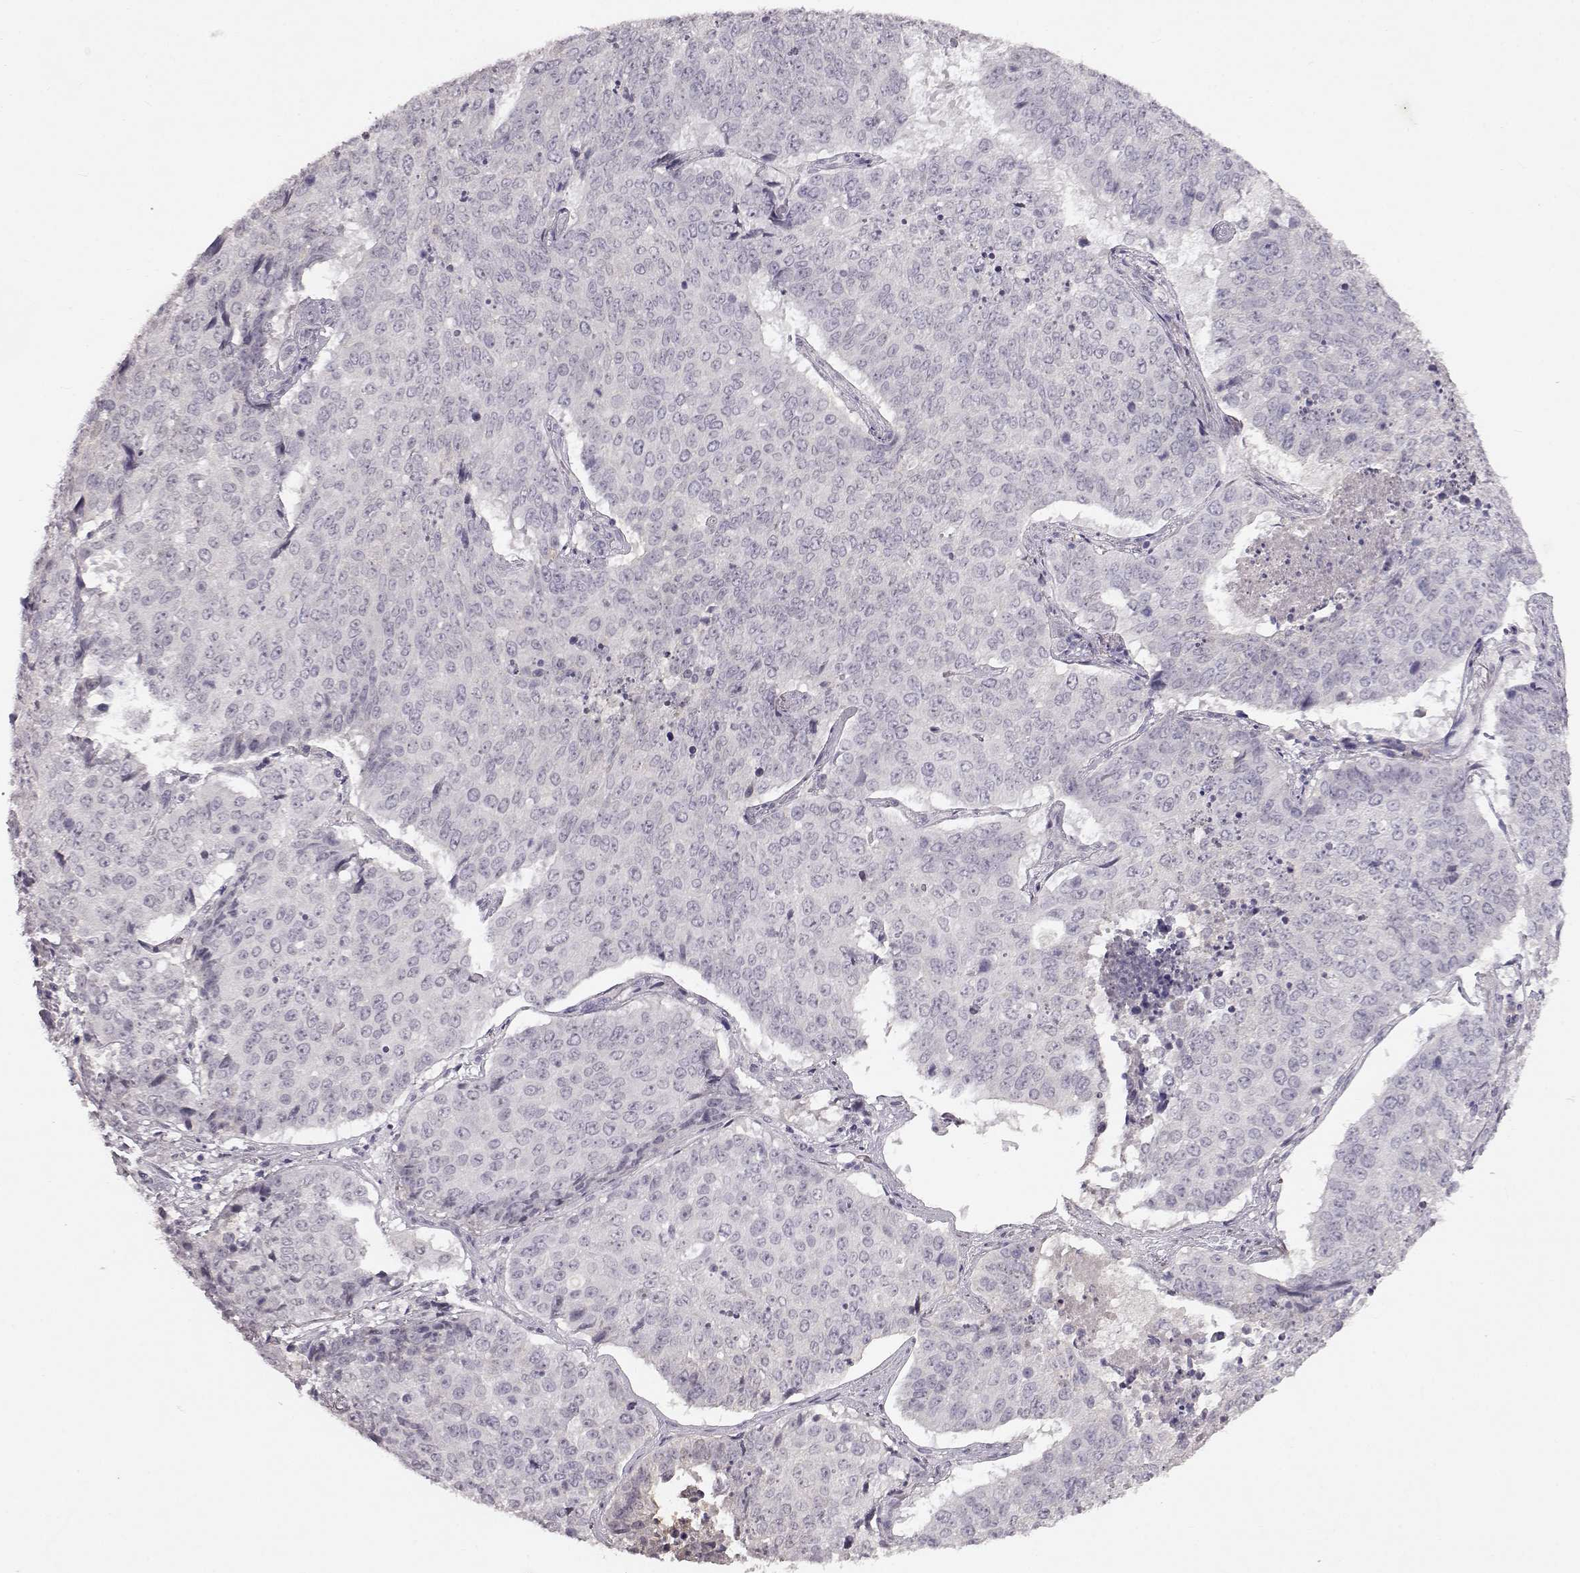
{"staining": {"intensity": "negative", "quantity": "none", "location": "none"}, "tissue": "lung cancer", "cell_type": "Tumor cells", "image_type": "cancer", "snomed": [{"axis": "morphology", "description": "Normal tissue, NOS"}, {"axis": "morphology", "description": "Squamous cell carcinoma, NOS"}, {"axis": "topography", "description": "Bronchus"}, {"axis": "topography", "description": "Lung"}], "caption": "Squamous cell carcinoma (lung) was stained to show a protein in brown. There is no significant expression in tumor cells.", "gene": "SPAG17", "patient": {"sex": "male", "age": 64}}